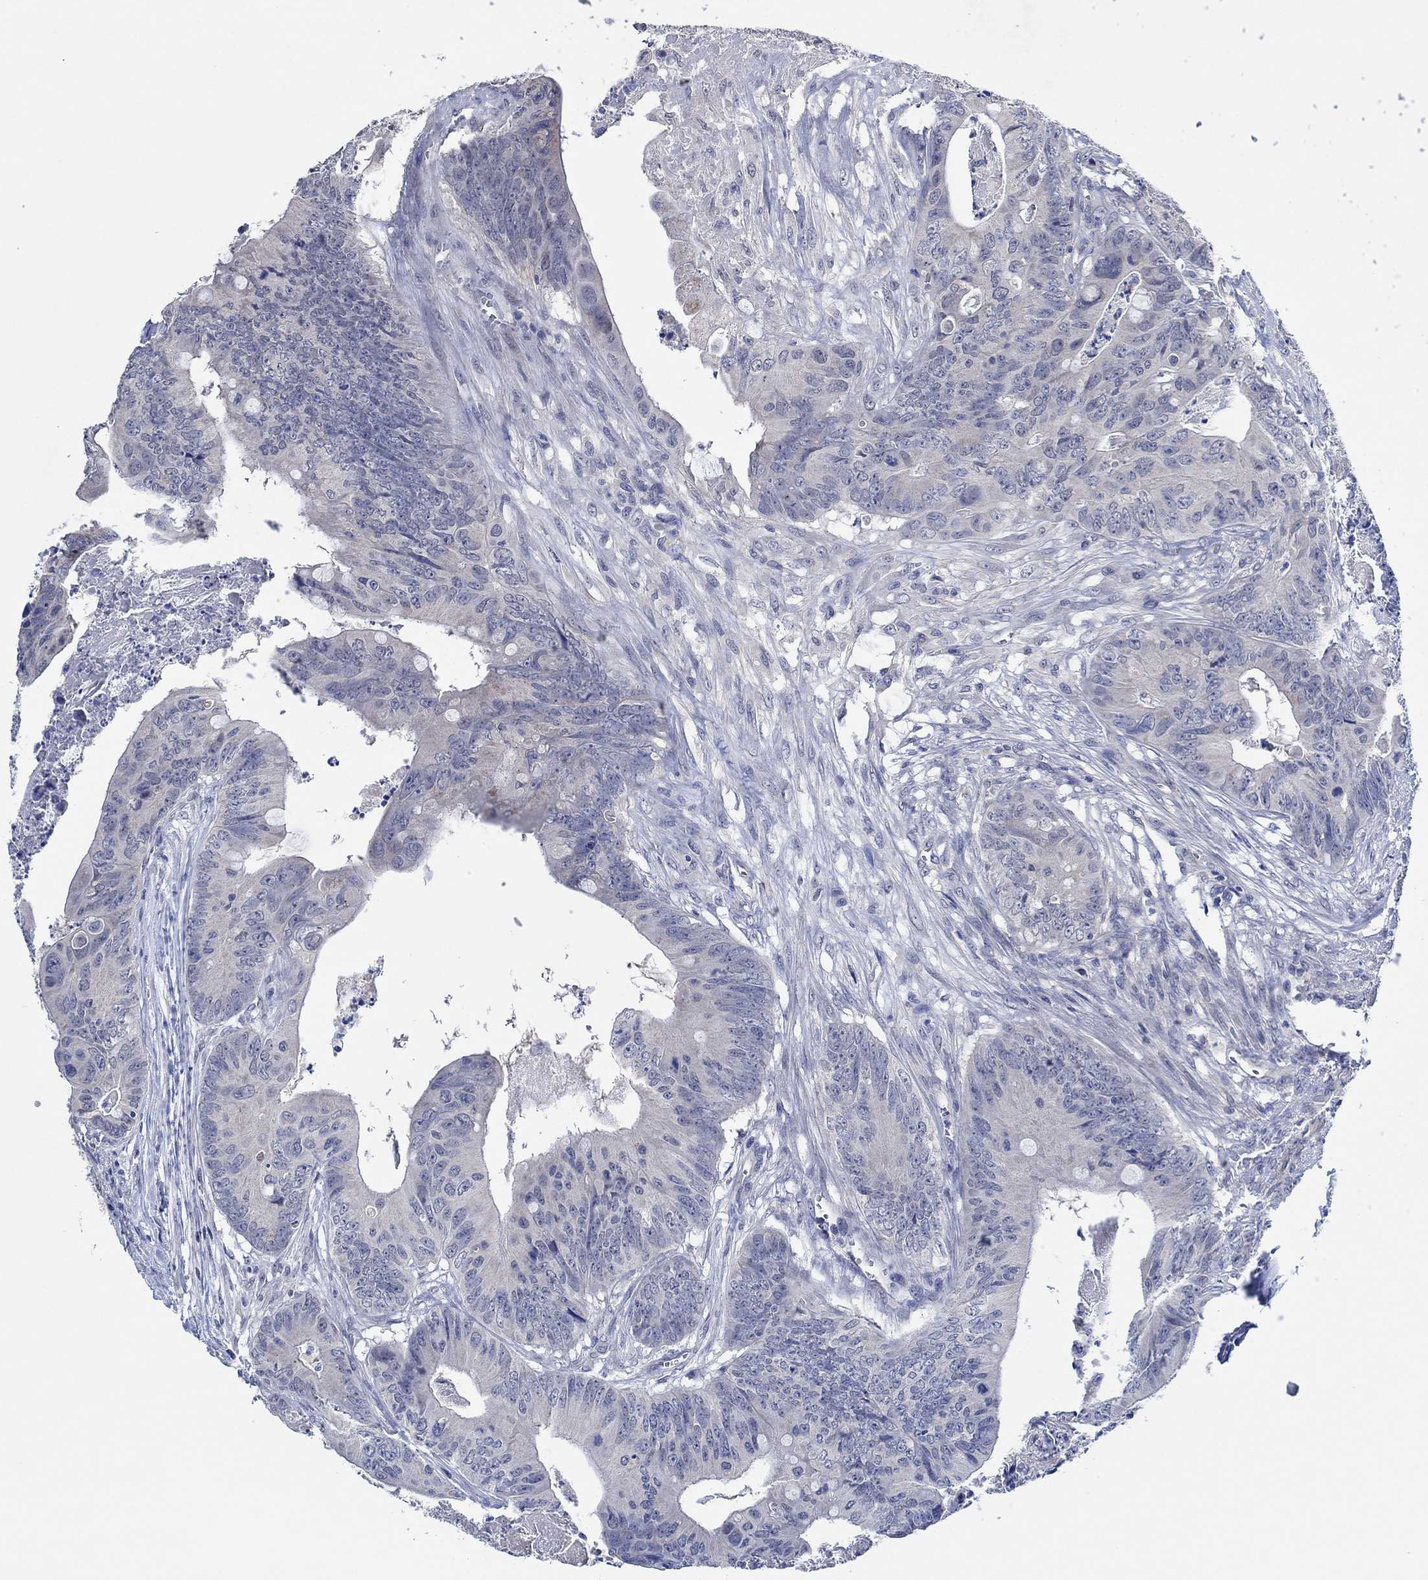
{"staining": {"intensity": "negative", "quantity": "none", "location": "none"}, "tissue": "colorectal cancer", "cell_type": "Tumor cells", "image_type": "cancer", "snomed": [{"axis": "morphology", "description": "Adenocarcinoma, NOS"}, {"axis": "topography", "description": "Colon"}], "caption": "IHC image of neoplastic tissue: colorectal adenocarcinoma stained with DAB displays no significant protein staining in tumor cells.", "gene": "PRRT3", "patient": {"sex": "male", "age": 84}}